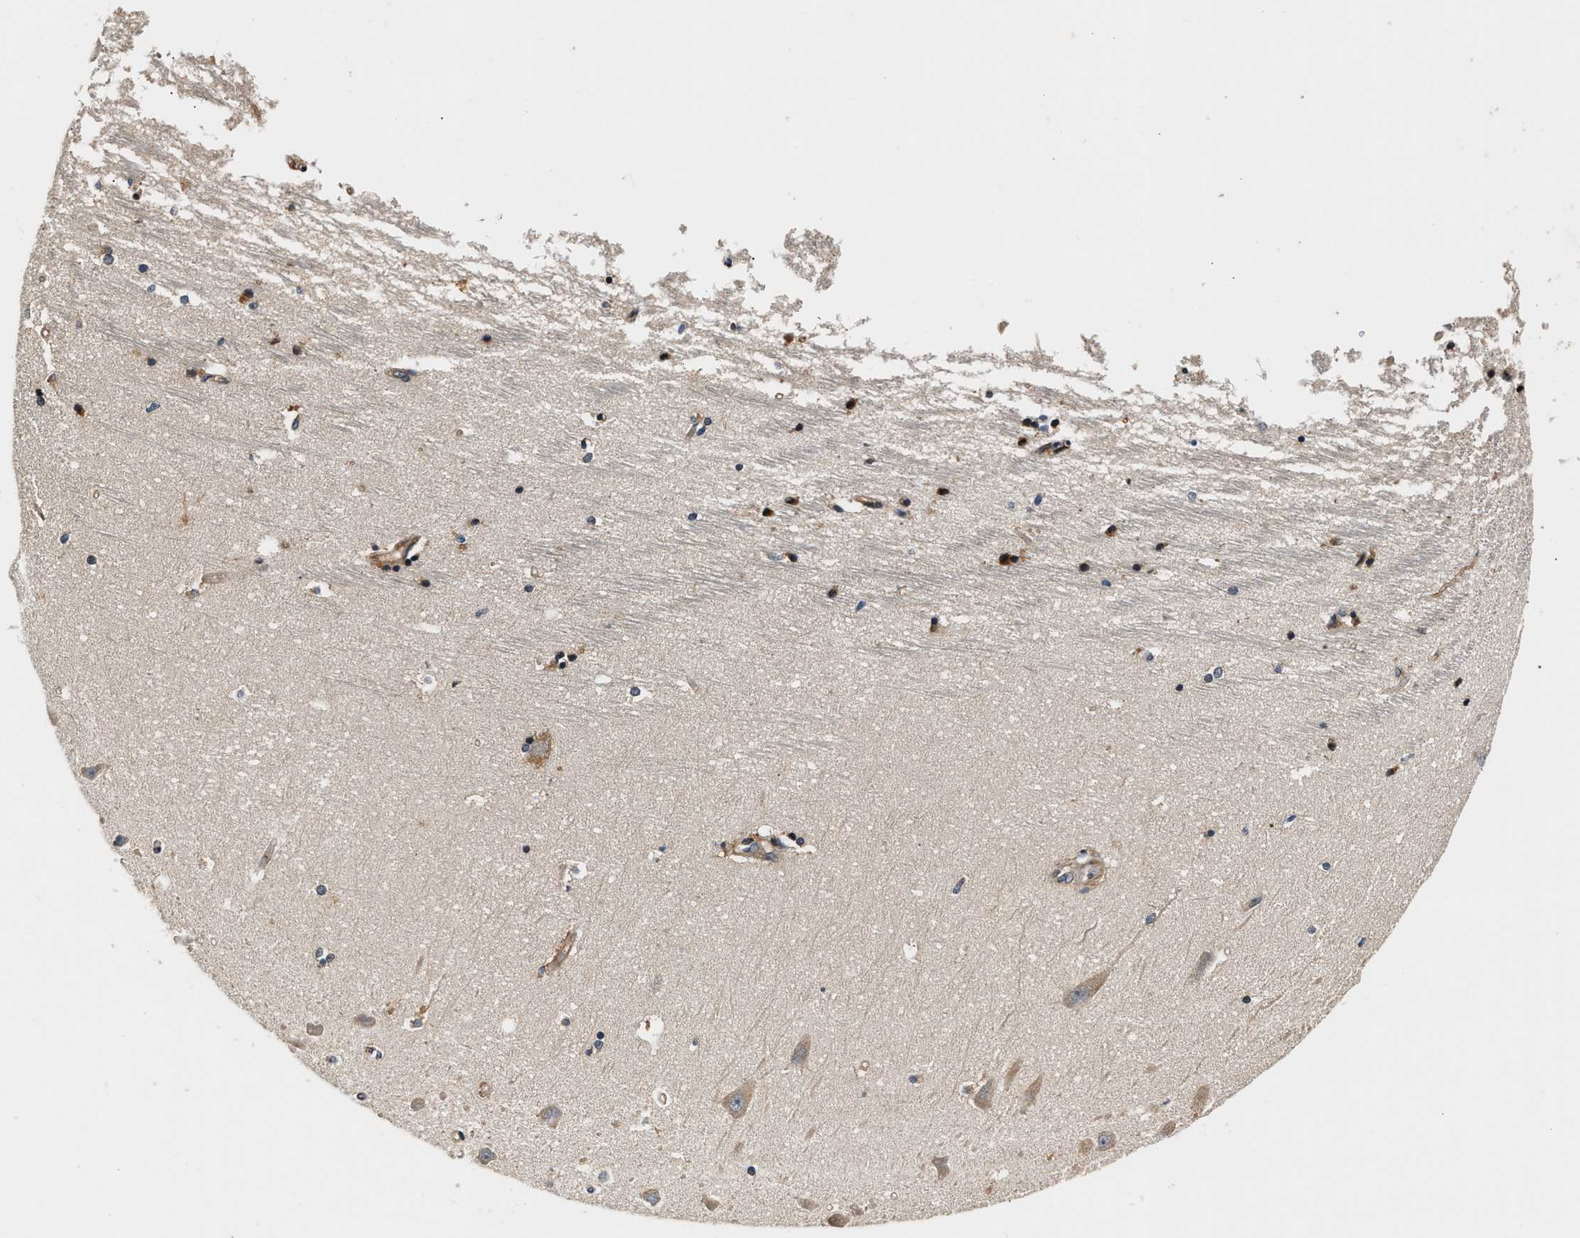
{"staining": {"intensity": "weak", "quantity": "<25%", "location": "cytoplasmic/membranous"}, "tissue": "hippocampus", "cell_type": "Glial cells", "image_type": "normal", "snomed": [{"axis": "morphology", "description": "Normal tissue, NOS"}, {"axis": "topography", "description": "Hippocampus"}], "caption": "Immunohistochemistry (IHC) of benign human hippocampus shows no expression in glial cells. The staining is performed using DAB brown chromogen with nuclei counter-stained in using hematoxylin.", "gene": "TUT7", "patient": {"sex": "male", "age": 45}}